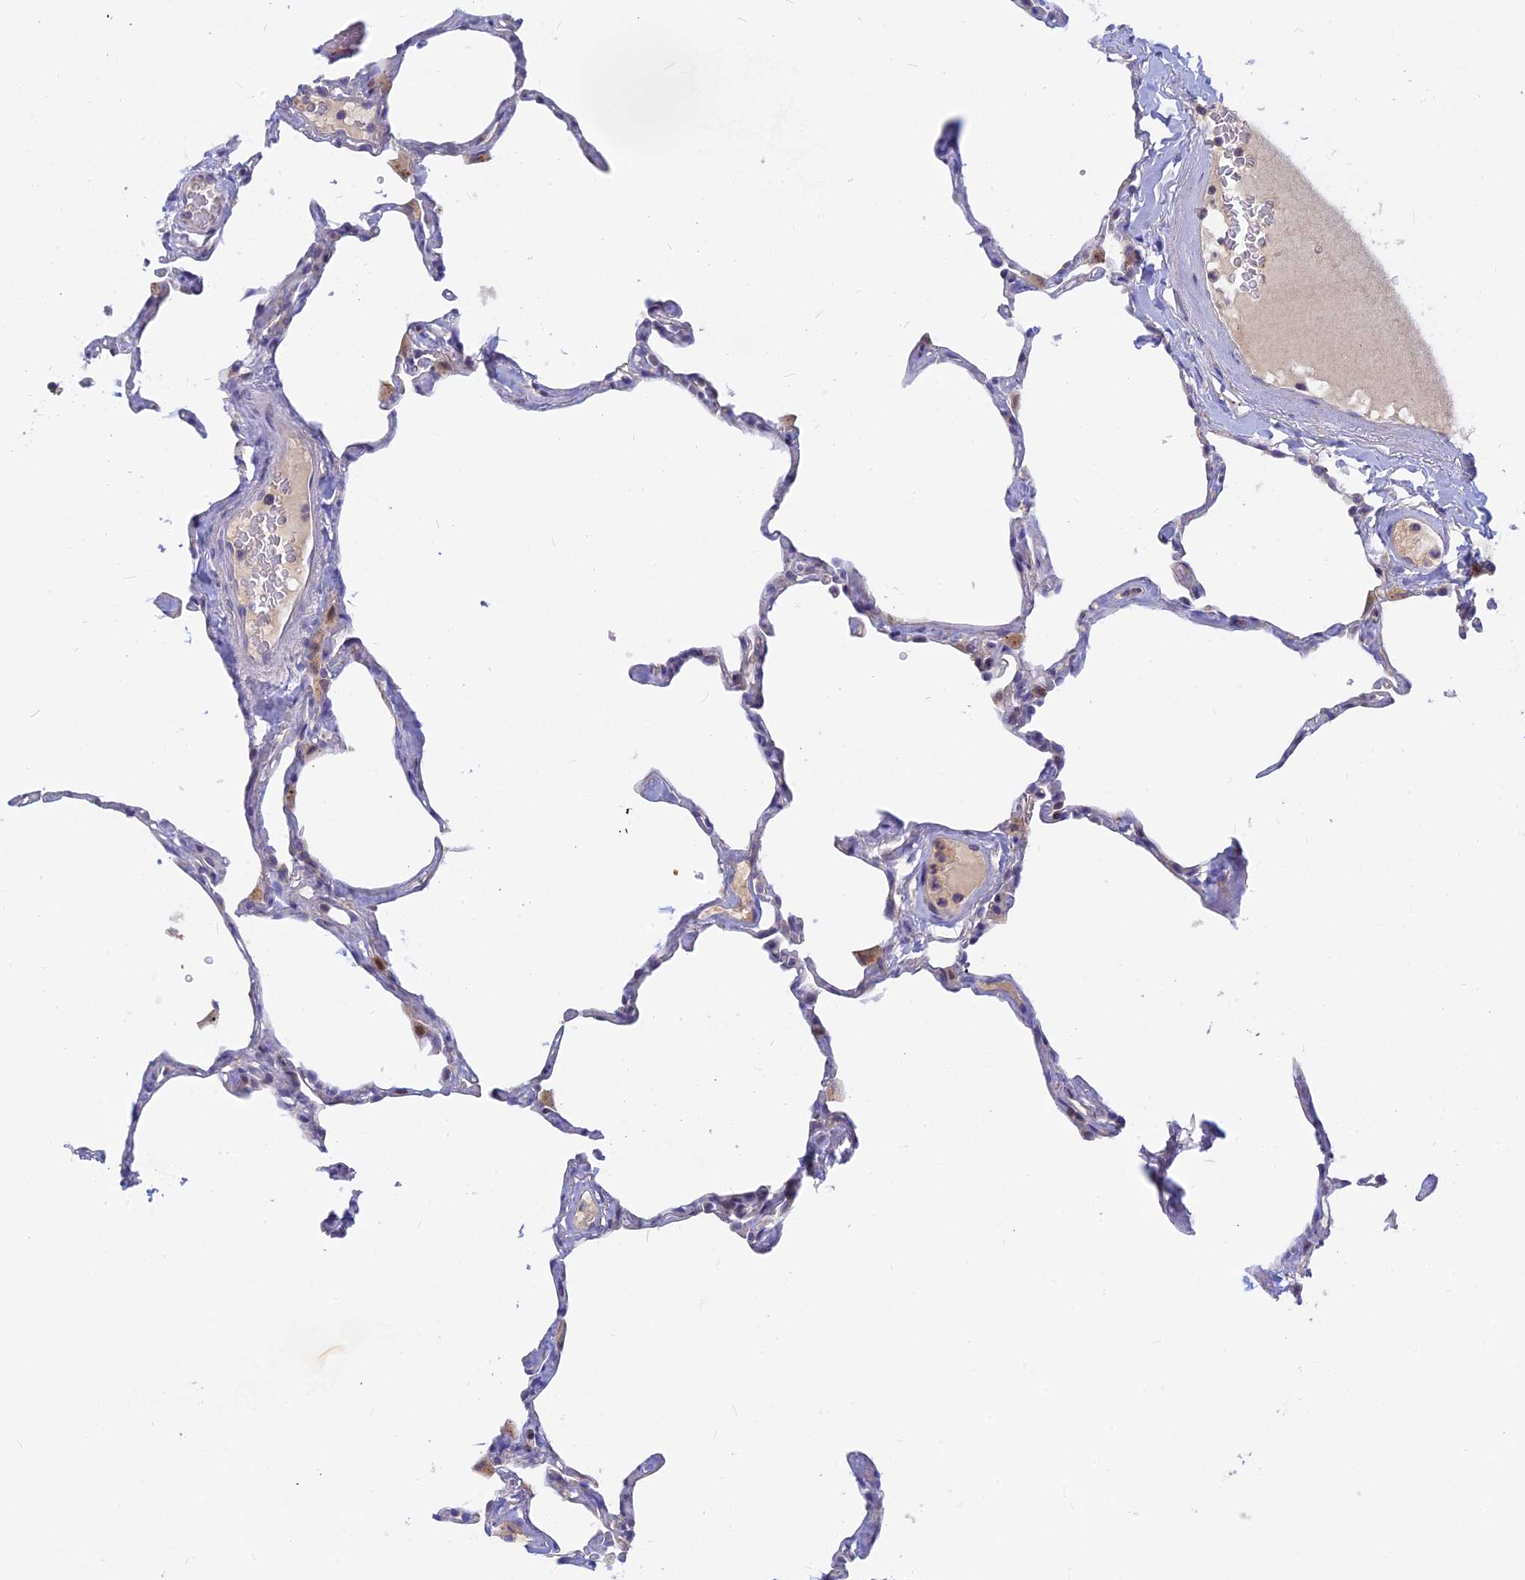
{"staining": {"intensity": "negative", "quantity": "none", "location": "none"}, "tissue": "lung", "cell_type": "Alveolar cells", "image_type": "normal", "snomed": [{"axis": "morphology", "description": "Normal tissue, NOS"}, {"axis": "topography", "description": "Lung"}], "caption": "This photomicrograph is of normal lung stained with immunohistochemistry to label a protein in brown with the nuclei are counter-stained blue. There is no expression in alveolar cells.", "gene": "CACNA1B", "patient": {"sex": "male", "age": 65}}